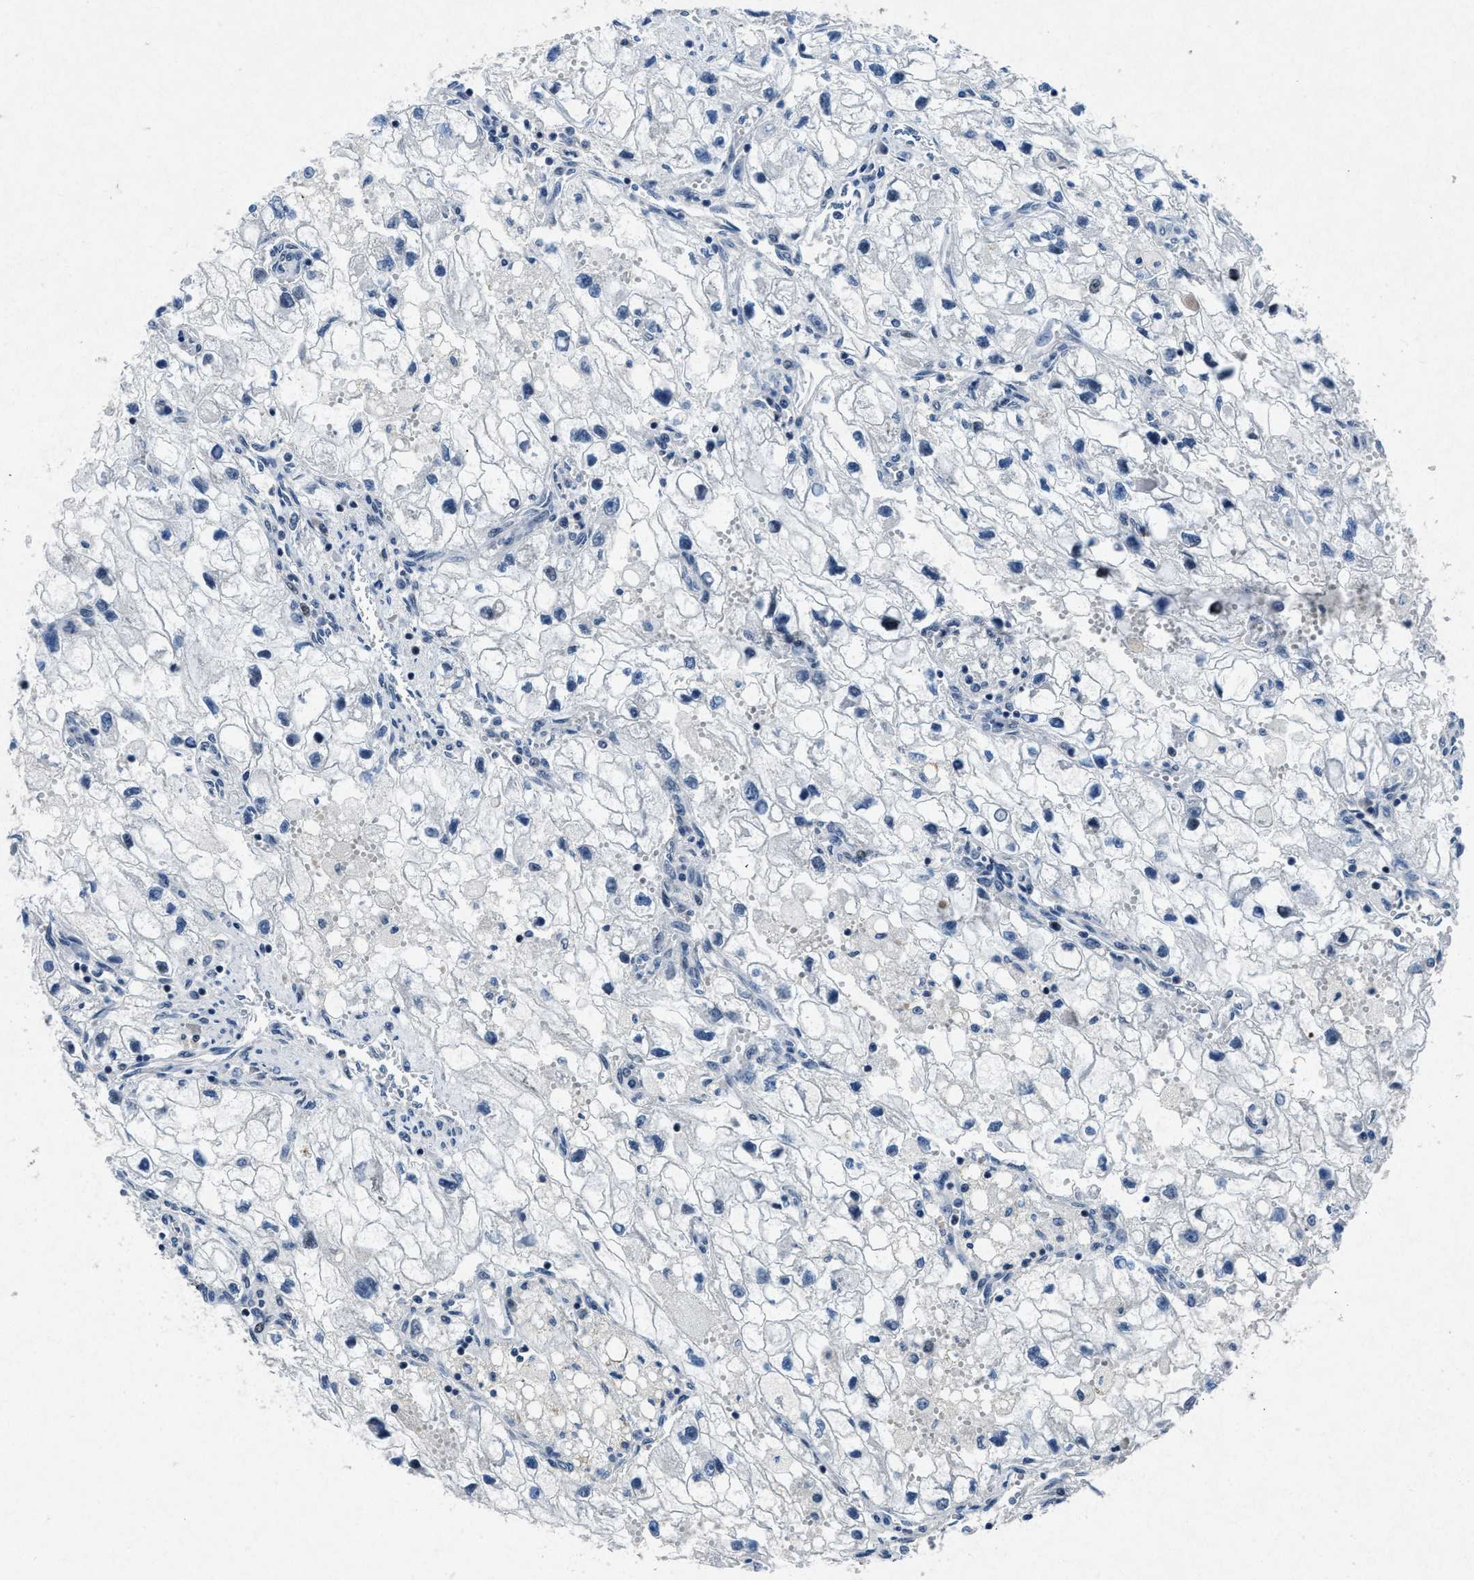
{"staining": {"intensity": "negative", "quantity": "none", "location": "none"}, "tissue": "renal cancer", "cell_type": "Tumor cells", "image_type": "cancer", "snomed": [{"axis": "morphology", "description": "Adenocarcinoma, NOS"}, {"axis": "topography", "description": "Kidney"}], "caption": "High magnification brightfield microscopy of renal adenocarcinoma stained with DAB (brown) and counterstained with hematoxylin (blue): tumor cells show no significant staining. (Brightfield microscopy of DAB immunohistochemistry at high magnification).", "gene": "PHLDA1", "patient": {"sex": "female", "age": 70}}